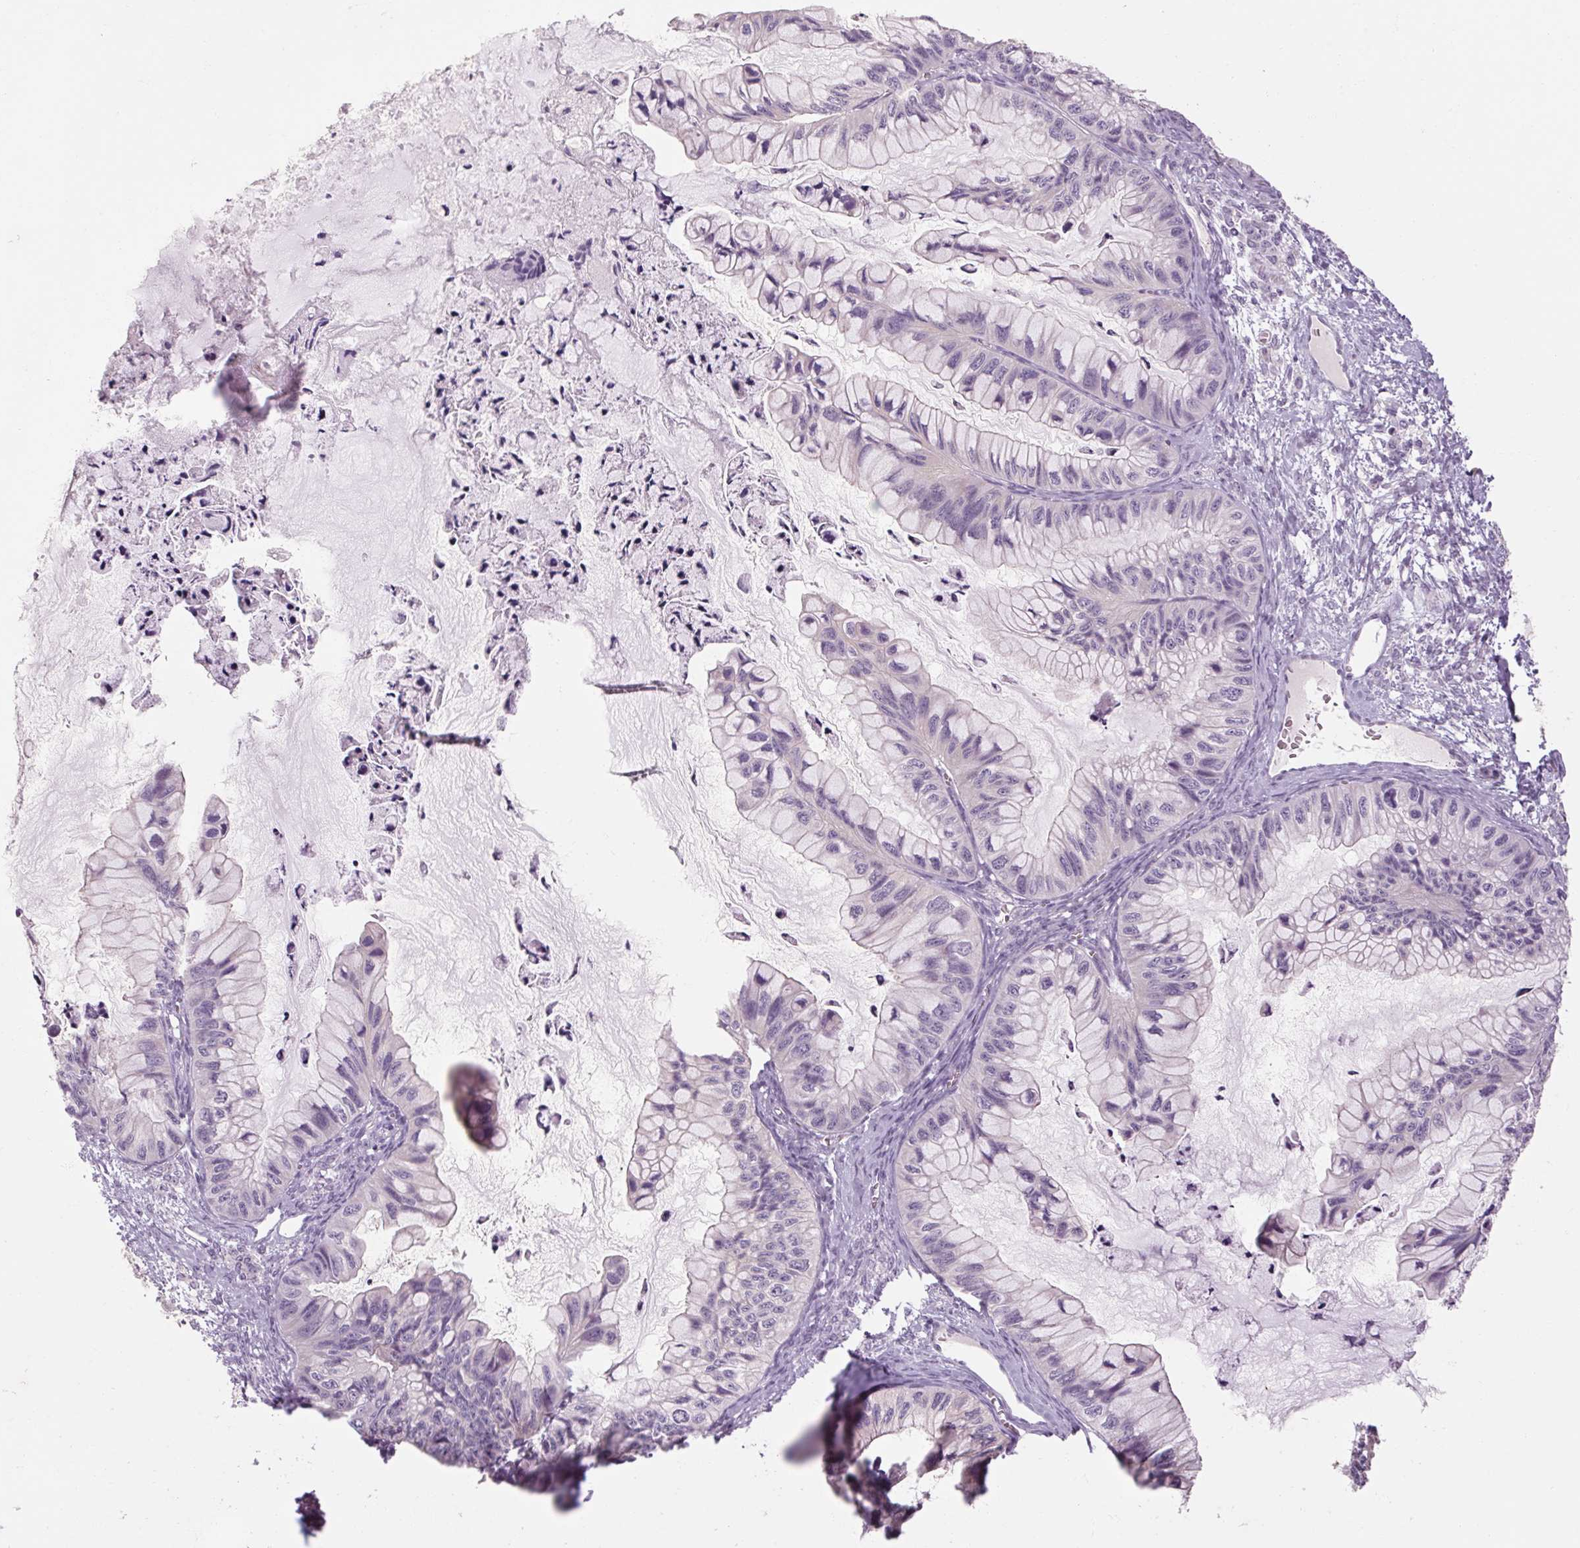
{"staining": {"intensity": "negative", "quantity": "none", "location": "none"}, "tissue": "ovarian cancer", "cell_type": "Tumor cells", "image_type": "cancer", "snomed": [{"axis": "morphology", "description": "Cystadenocarcinoma, mucinous, NOS"}, {"axis": "topography", "description": "Ovary"}], "caption": "Ovarian cancer (mucinous cystadenocarcinoma) was stained to show a protein in brown. There is no significant staining in tumor cells.", "gene": "RPTN", "patient": {"sex": "female", "age": 72}}